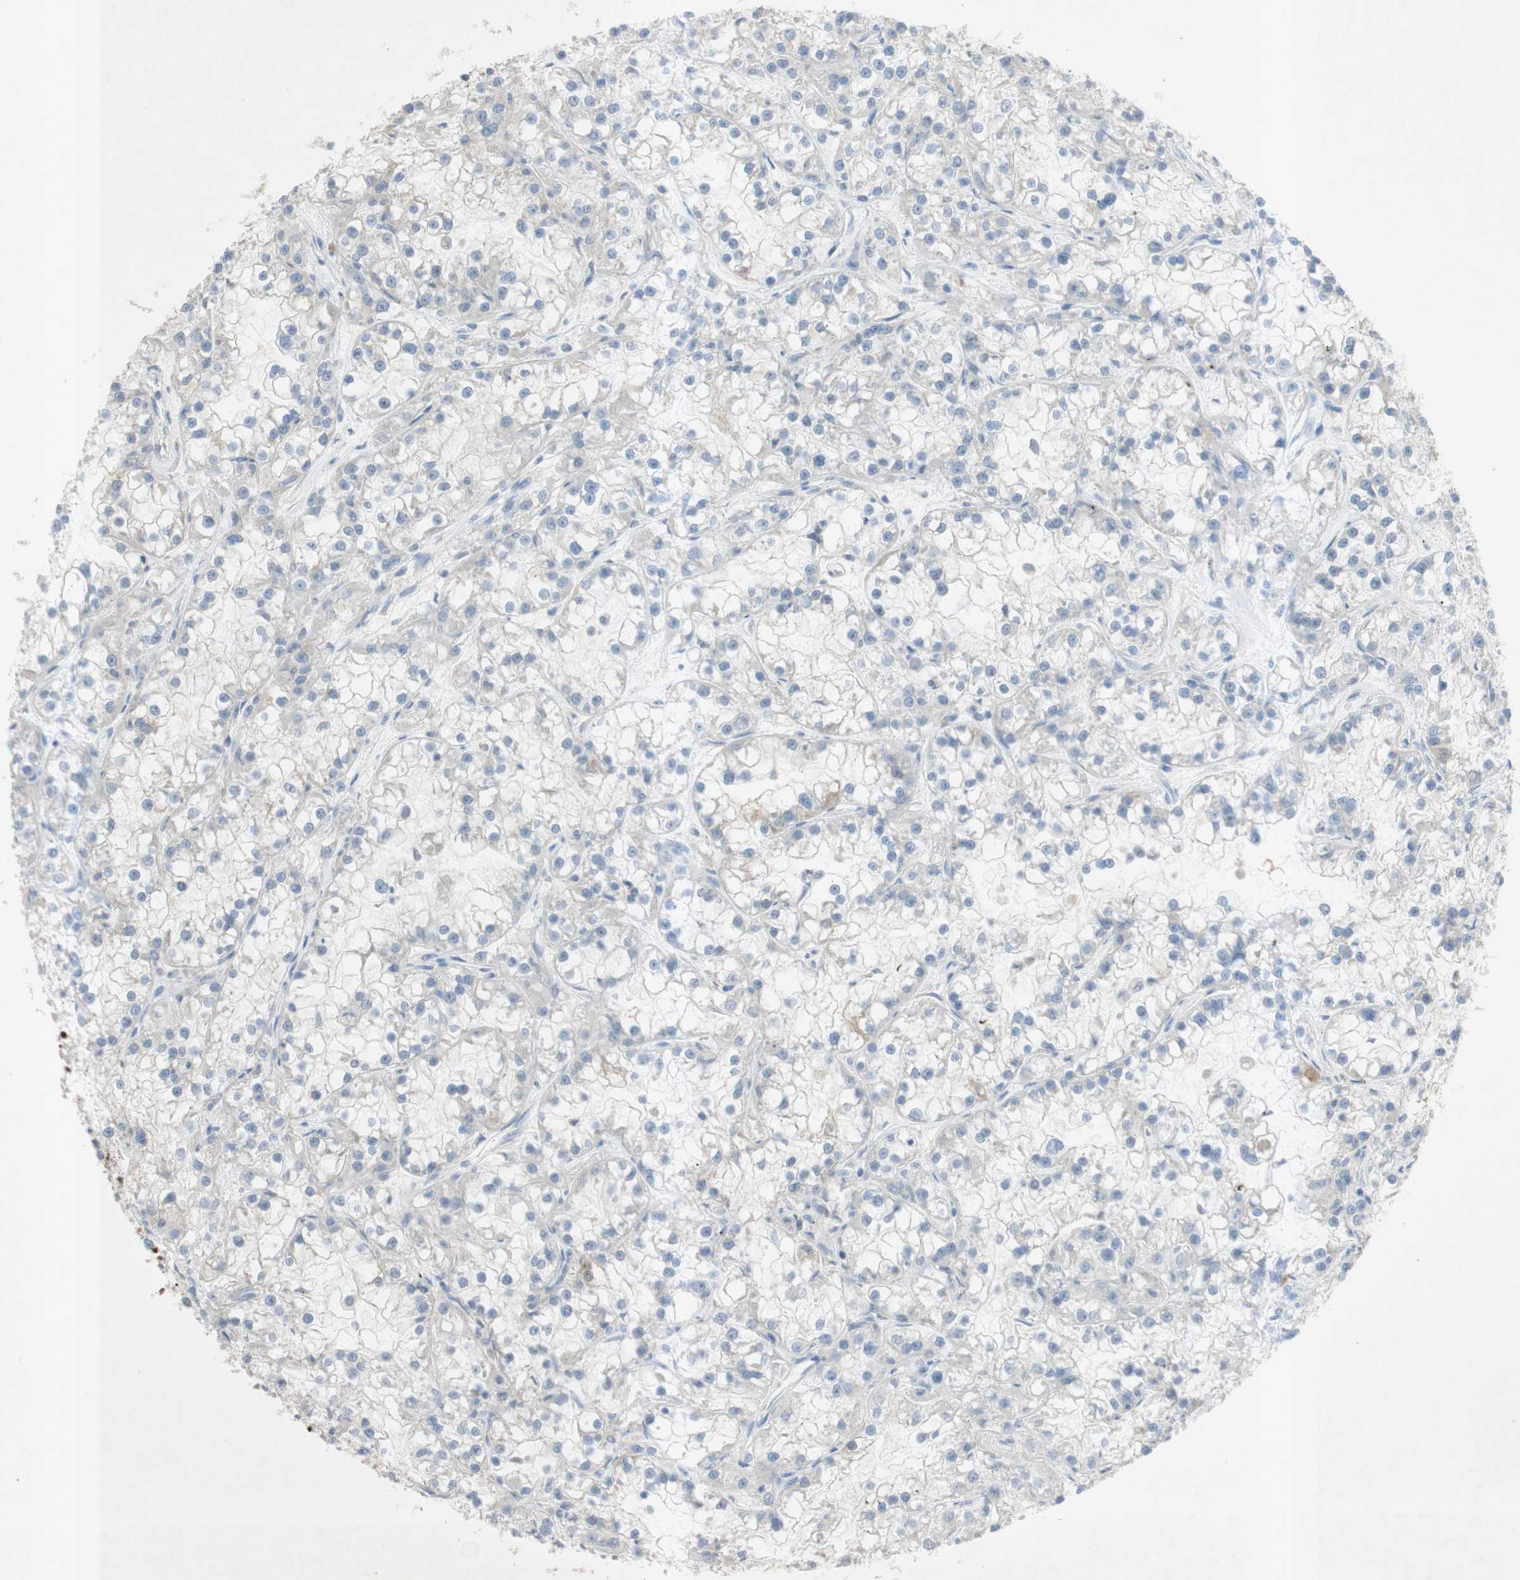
{"staining": {"intensity": "negative", "quantity": "none", "location": "none"}, "tissue": "renal cancer", "cell_type": "Tumor cells", "image_type": "cancer", "snomed": [{"axis": "morphology", "description": "Adenocarcinoma, NOS"}, {"axis": "topography", "description": "Kidney"}], "caption": "Photomicrograph shows no protein positivity in tumor cells of renal cancer tissue. Brightfield microscopy of IHC stained with DAB (brown) and hematoxylin (blue), captured at high magnification.", "gene": "EPO", "patient": {"sex": "female", "age": 52}}